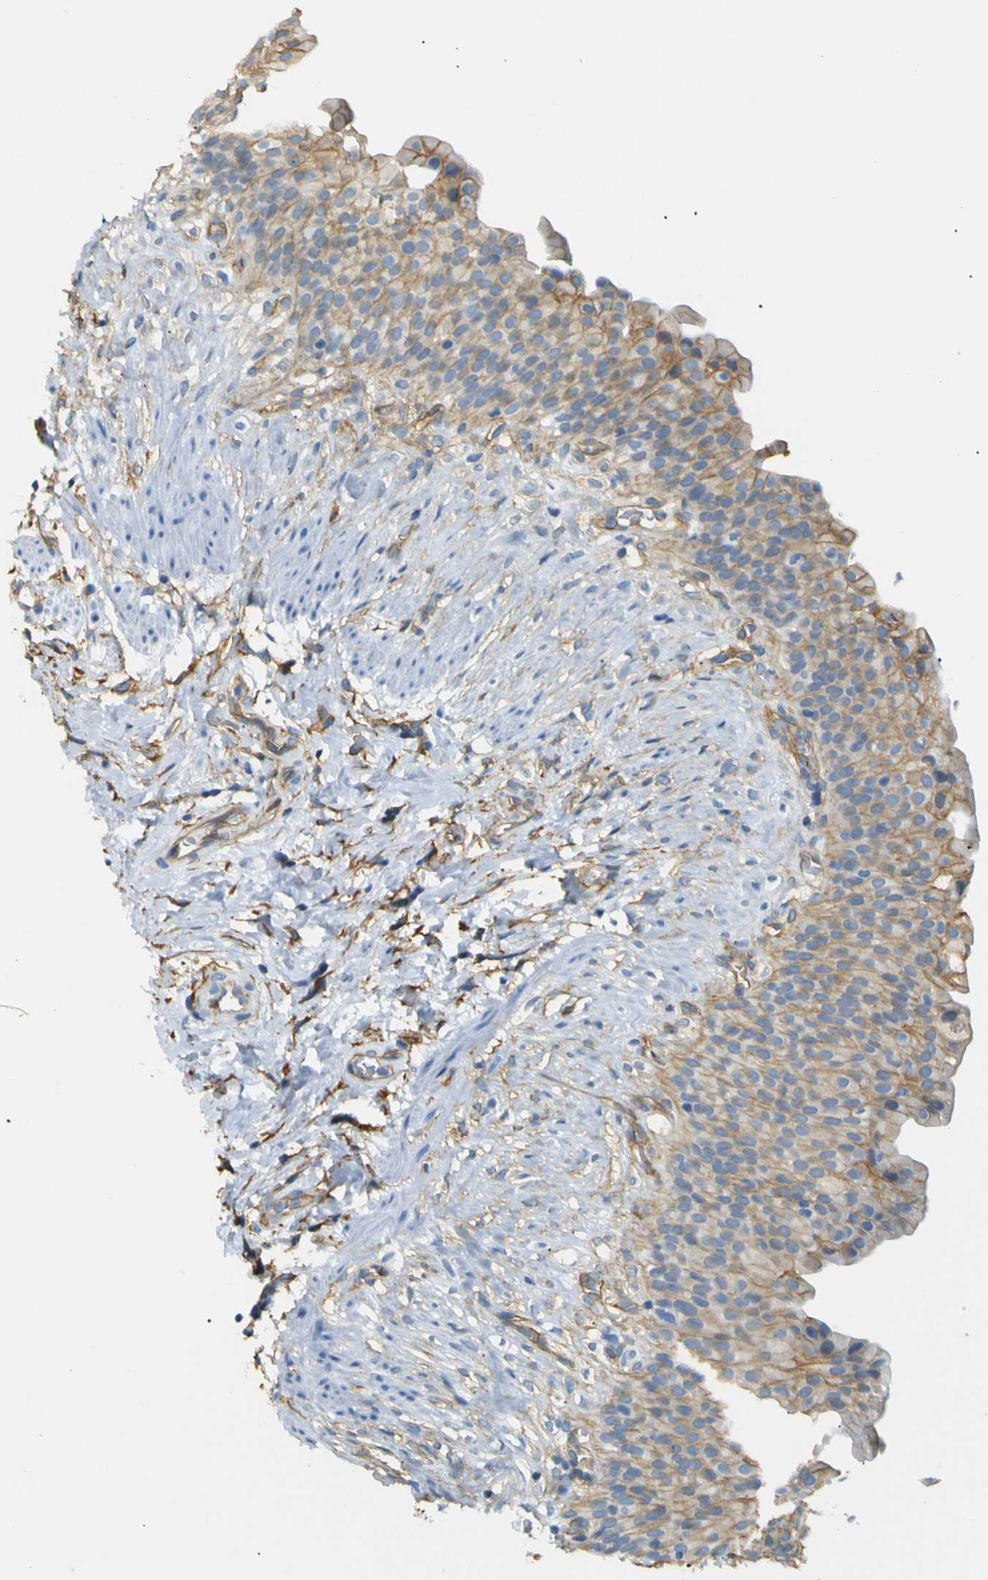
{"staining": {"intensity": "strong", "quantity": ">75%", "location": "cytoplasmic/membranous"}, "tissue": "urinary bladder", "cell_type": "Urothelial cells", "image_type": "normal", "snomed": [{"axis": "morphology", "description": "Normal tissue, NOS"}, {"axis": "topography", "description": "Urinary bladder"}], "caption": "Normal urinary bladder was stained to show a protein in brown. There is high levels of strong cytoplasmic/membranous positivity in approximately >75% of urothelial cells.", "gene": "SPTBN1", "patient": {"sex": "female", "age": 79}}